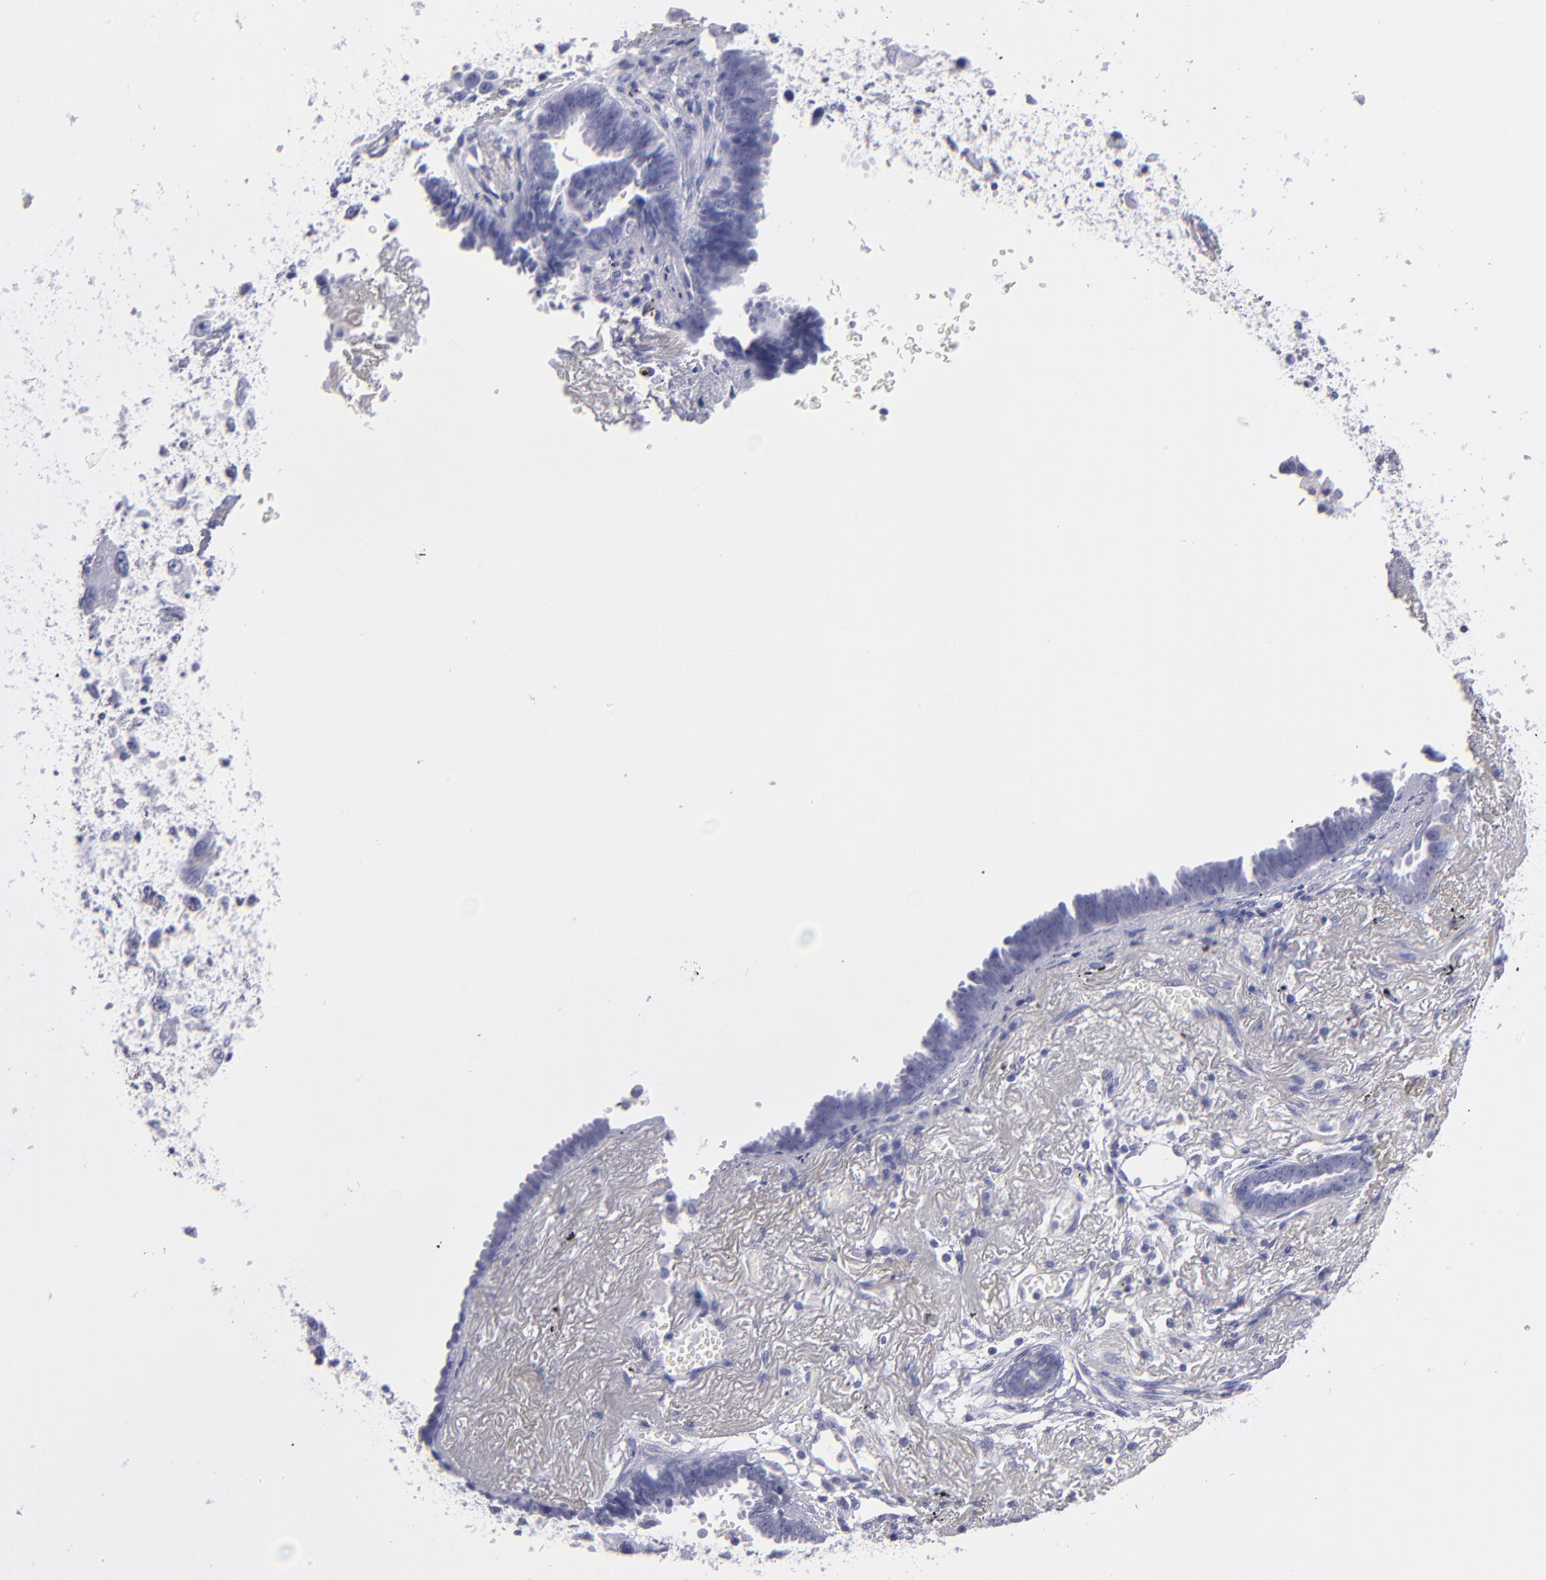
{"staining": {"intensity": "negative", "quantity": "none", "location": "none"}, "tissue": "lung cancer", "cell_type": "Tumor cells", "image_type": "cancer", "snomed": [{"axis": "morphology", "description": "Adenocarcinoma, NOS"}, {"axis": "topography", "description": "Lung"}], "caption": "DAB (3,3'-diaminobenzidine) immunohistochemical staining of human lung cancer (adenocarcinoma) reveals no significant staining in tumor cells.", "gene": "MB", "patient": {"sex": "female", "age": 64}}